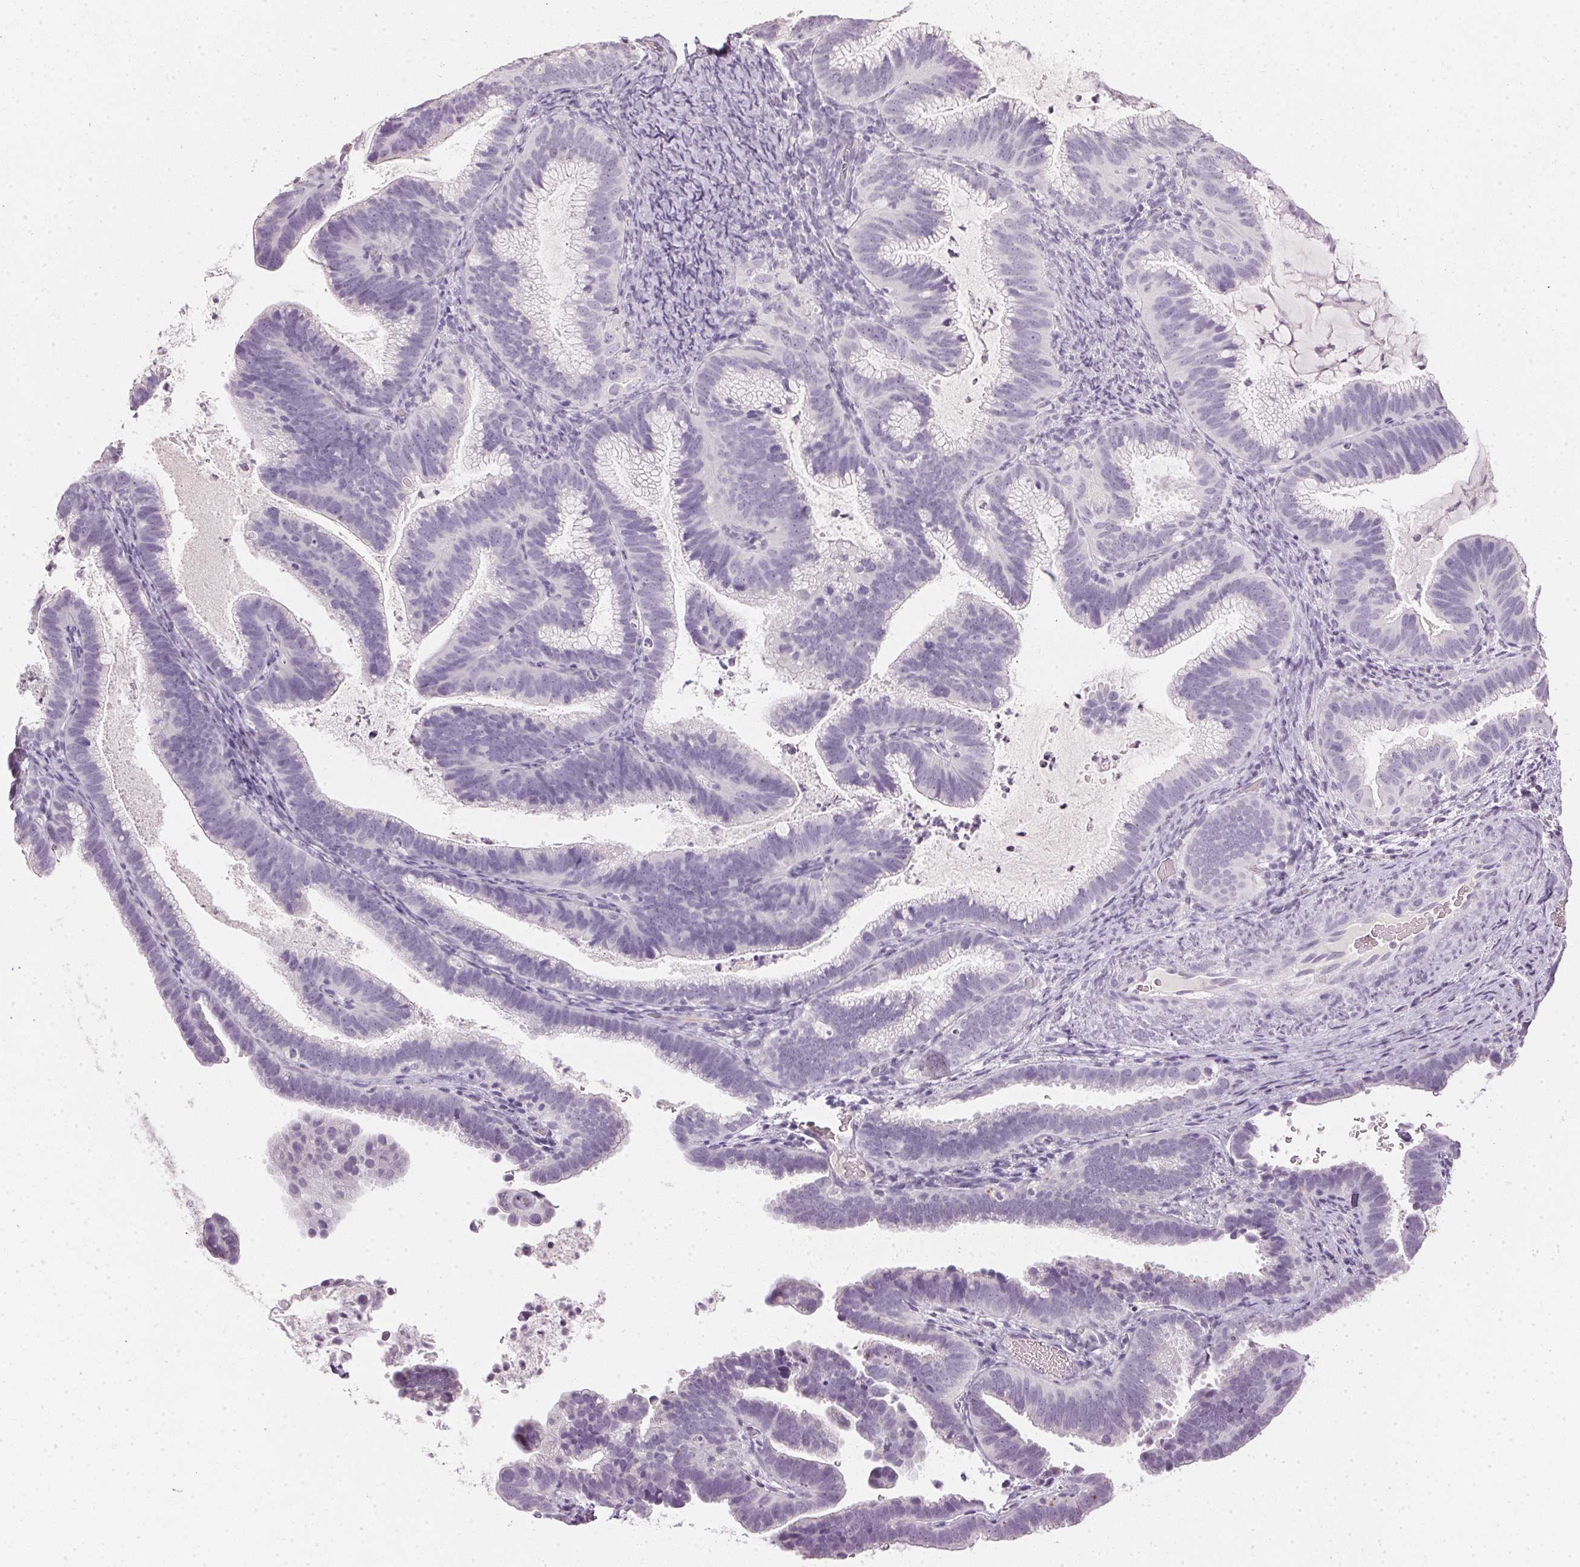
{"staining": {"intensity": "negative", "quantity": "none", "location": "none"}, "tissue": "cervical cancer", "cell_type": "Tumor cells", "image_type": "cancer", "snomed": [{"axis": "morphology", "description": "Adenocarcinoma, NOS"}, {"axis": "topography", "description": "Cervix"}], "caption": "Tumor cells show no significant protein expression in cervical adenocarcinoma. Nuclei are stained in blue.", "gene": "TMEM72", "patient": {"sex": "female", "age": 61}}